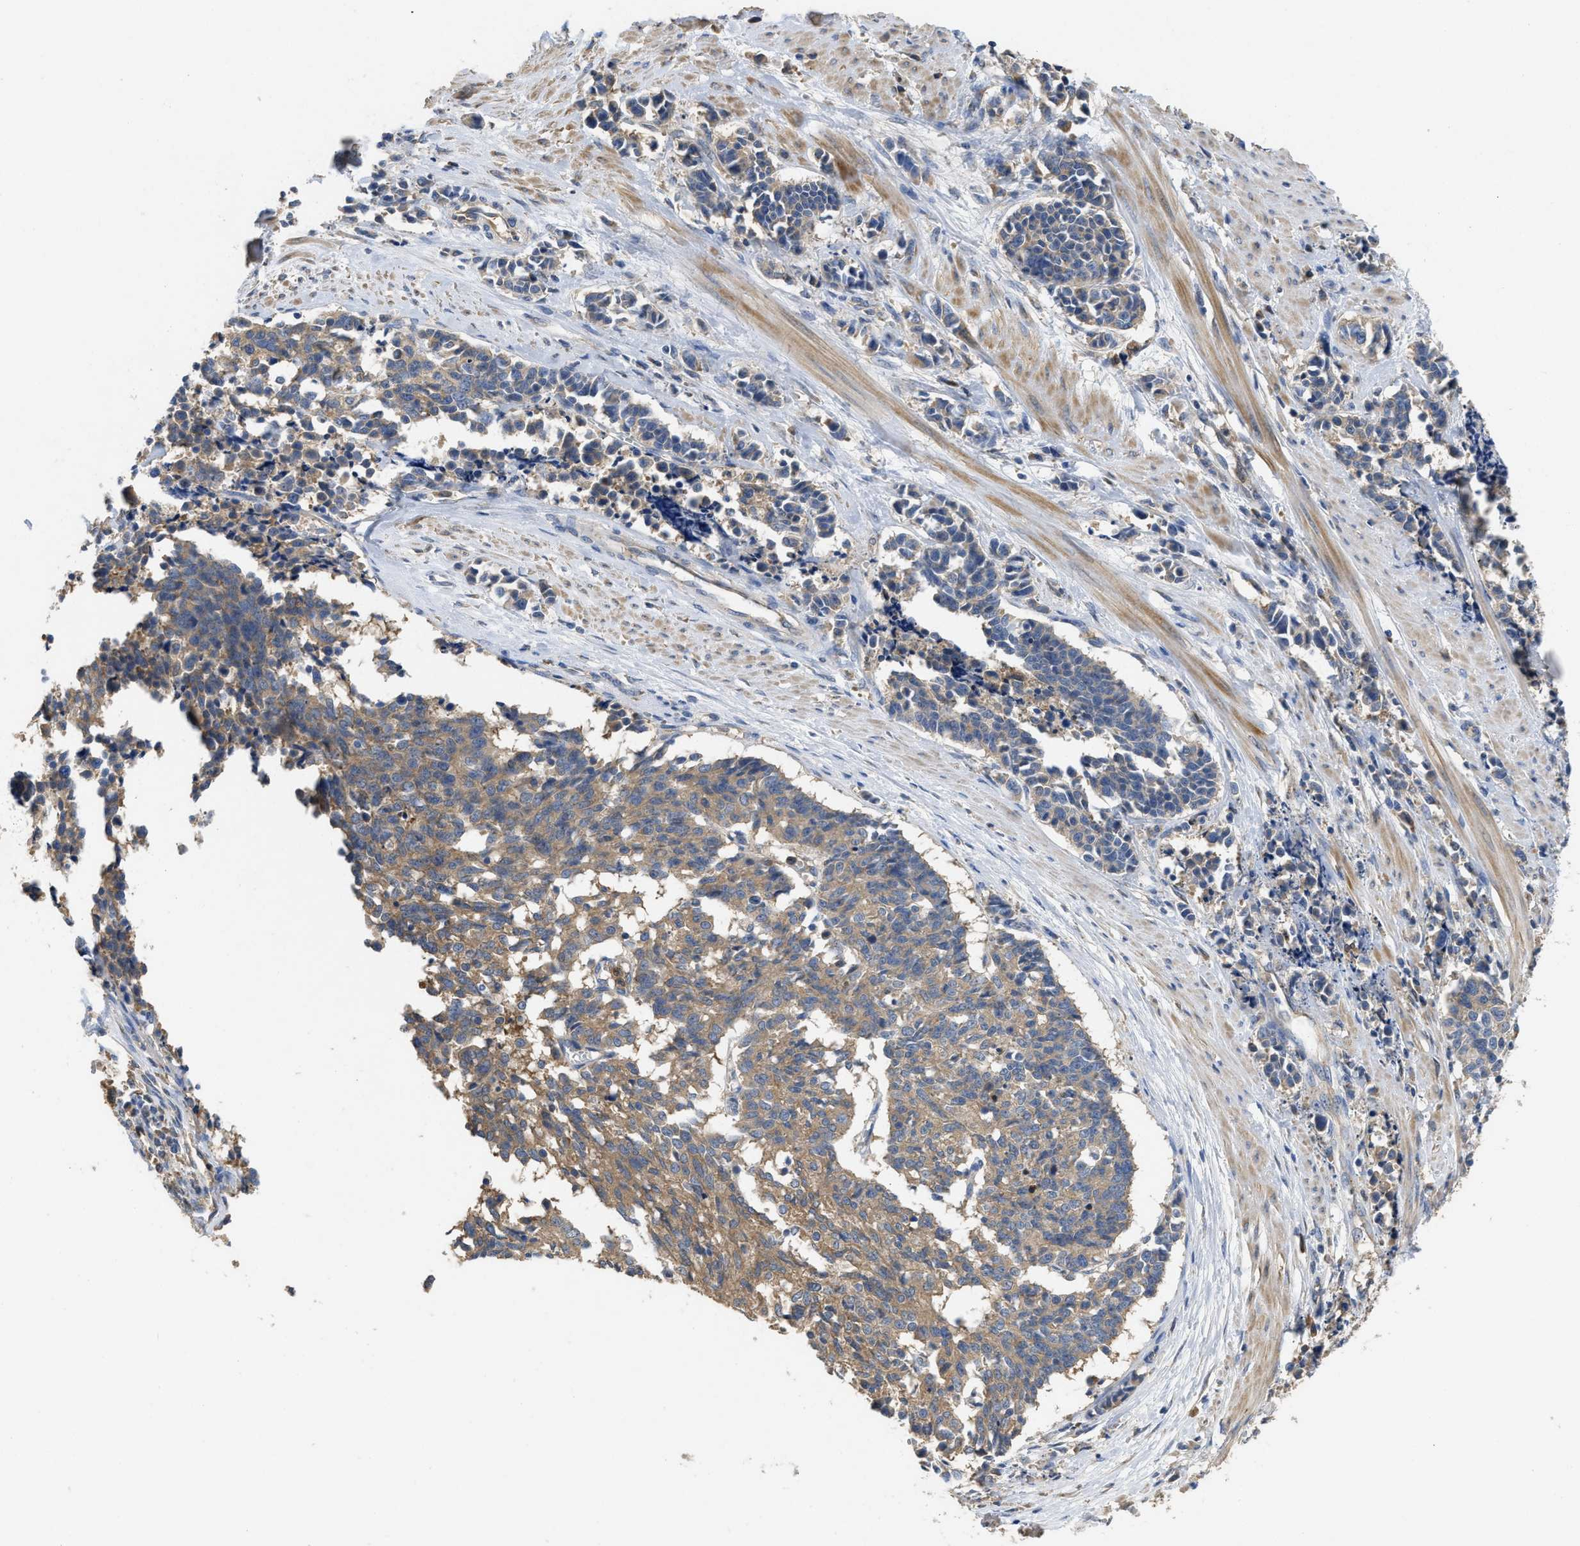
{"staining": {"intensity": "moderate", "quantity": ">75%", "location": "cytoplasmic/membranous"}, "tissue": "cervical cancer", "cell_type": "Tumor cells", "image_type": "cancer", "snomed": [{"axis": "morphology", "description": "Squamous cell carcinoma, NOS"}, {"axis": "topography", "description": "Cervix"}], "caption": "A brown stain labels moderate cytoplasmic/membranous positivity of a protein in human cervical squamous cell carcinoma tumor cells.", "gene": "RNF216", "patient": {"sex": "female", "age": 35}}